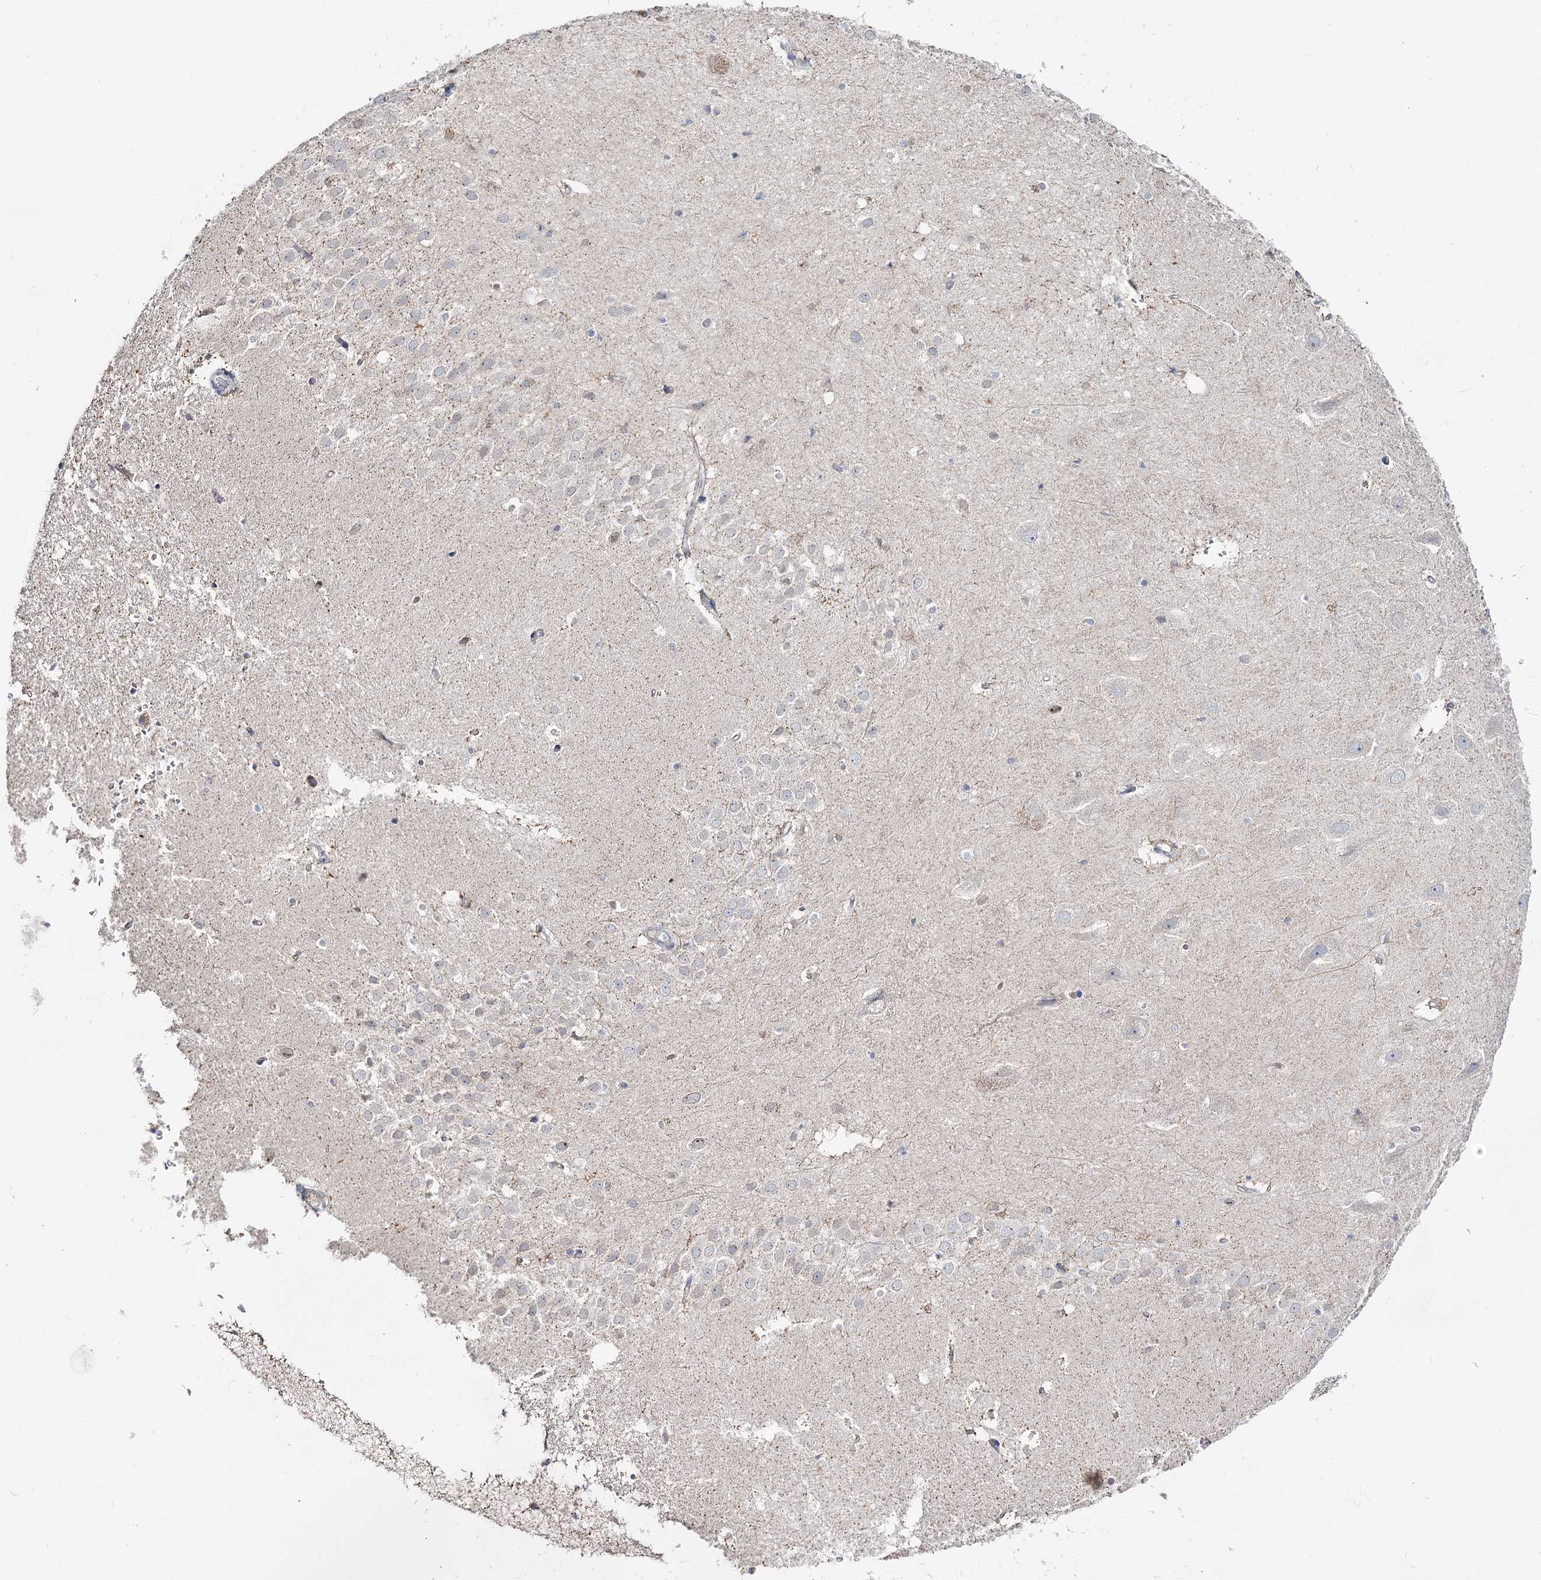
{"staining": {"intensity": "negative", "quantity": "none", "location": "none"}, "tissue": "hippocampus", "cell_type": "Glial cells", "image_type": "normal", "snomed": [{"axis": "morphology", "description": "Normal tissue, NOS"}, {"axis": "topography", "description": "Hippocampus"}], "caption": "Immunohistochemical staining of unremarkable hippocampus demonstrates no significant expression in glial cells. The staining is performed using DAB brown chromogen with nuclei counter-stained in using hematoxylin.", "gene": "TMEM187", "patient": {"sex": "female", "age": 52}}